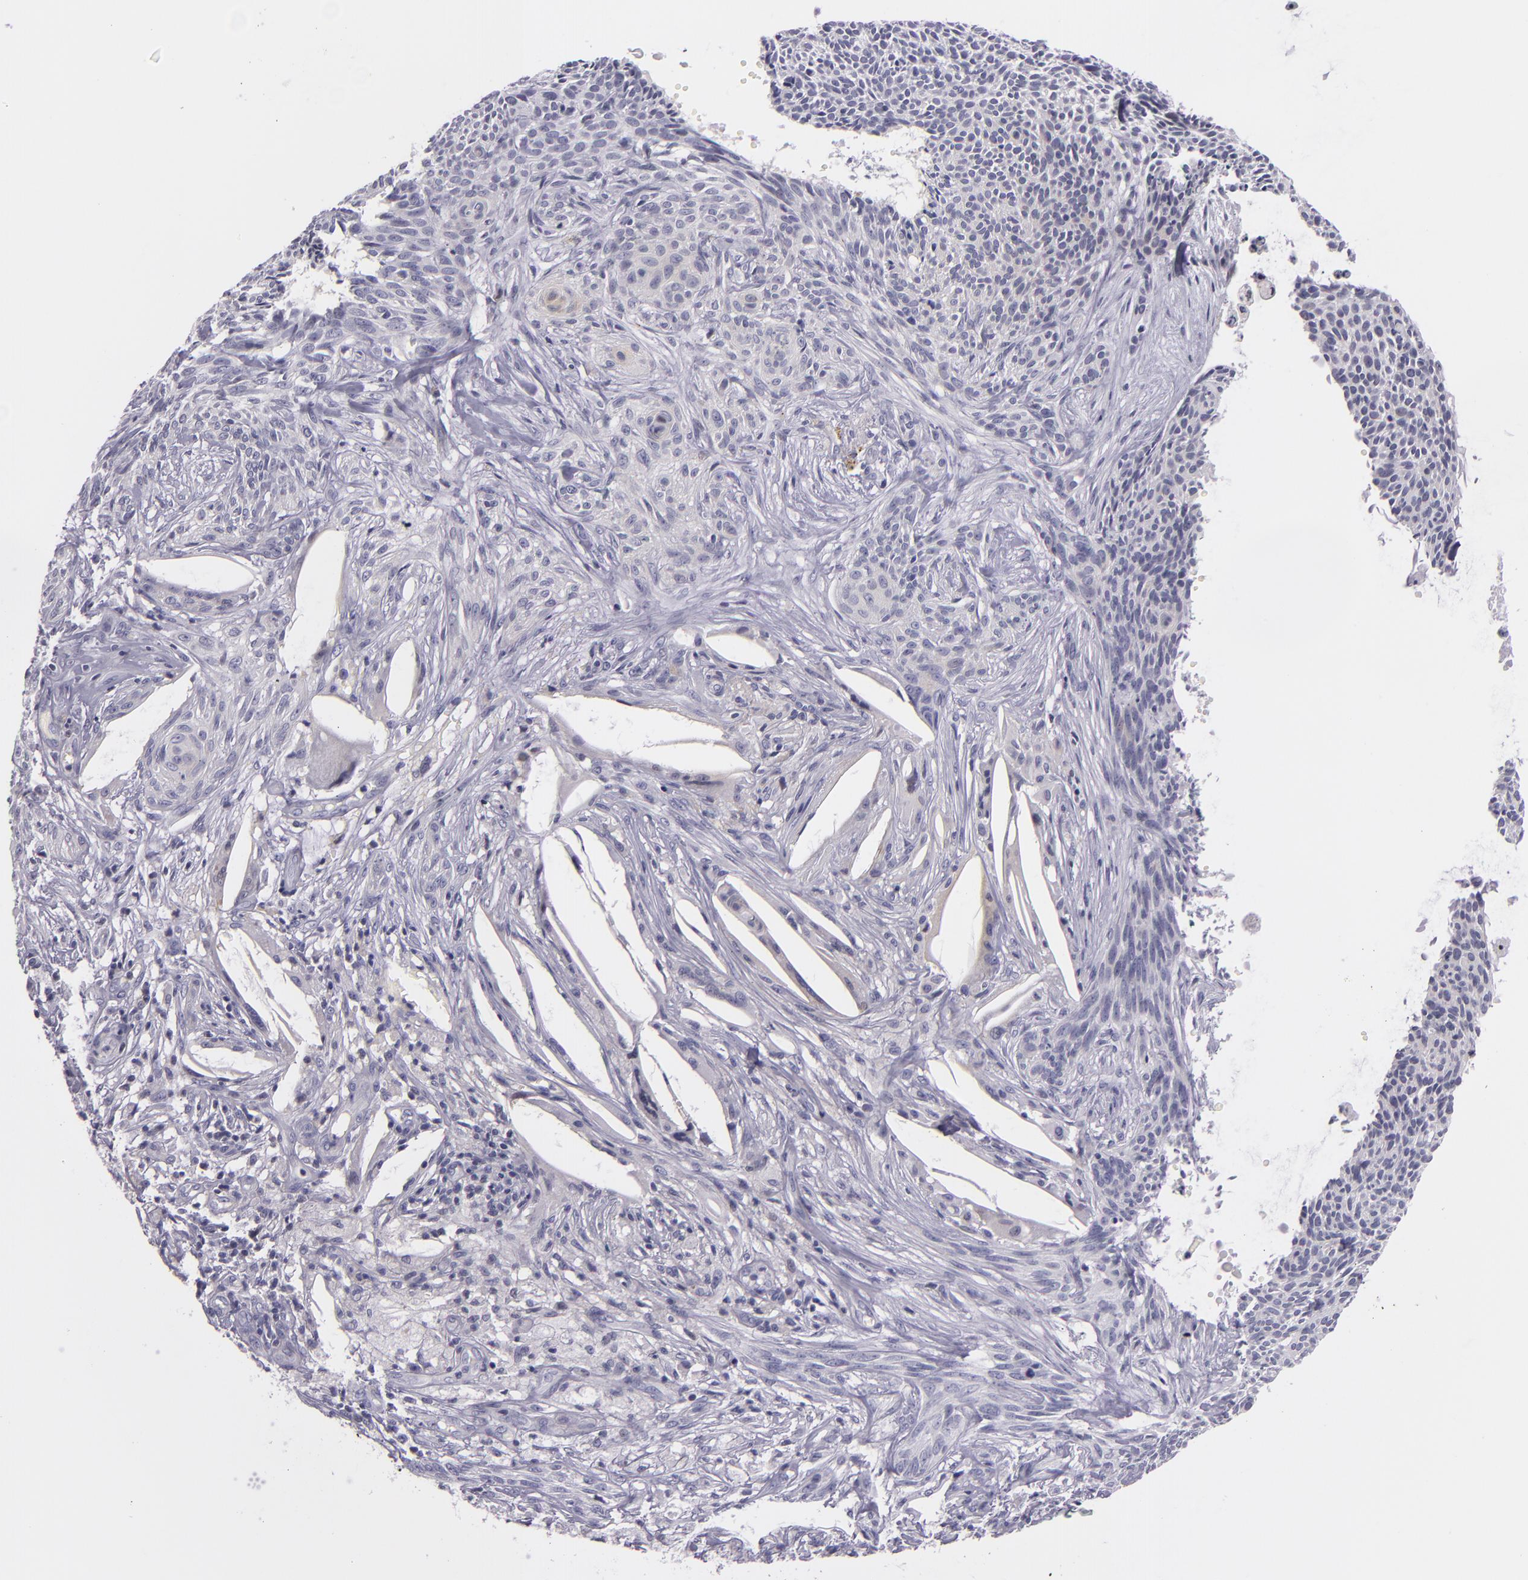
{"staining": {"intensity": "negative", "quantity": "none", "location": "none"}, "tissue": "skin cancer", "cell_type": "Tumor cells", "image_type": "cancer", "snomed": [{"axis": "morphology", "description": "Basal cell carcinoma"}, {"axis": "topography", "description": "Skin"}], "caption": "The immunohistochemistry (IHC) image has no significant positivity in tumor cells of basal cell carcinoma (skin) tissue.", "gene": "HSP90AA1", "patient": {"sex": "male", "age": 84}}